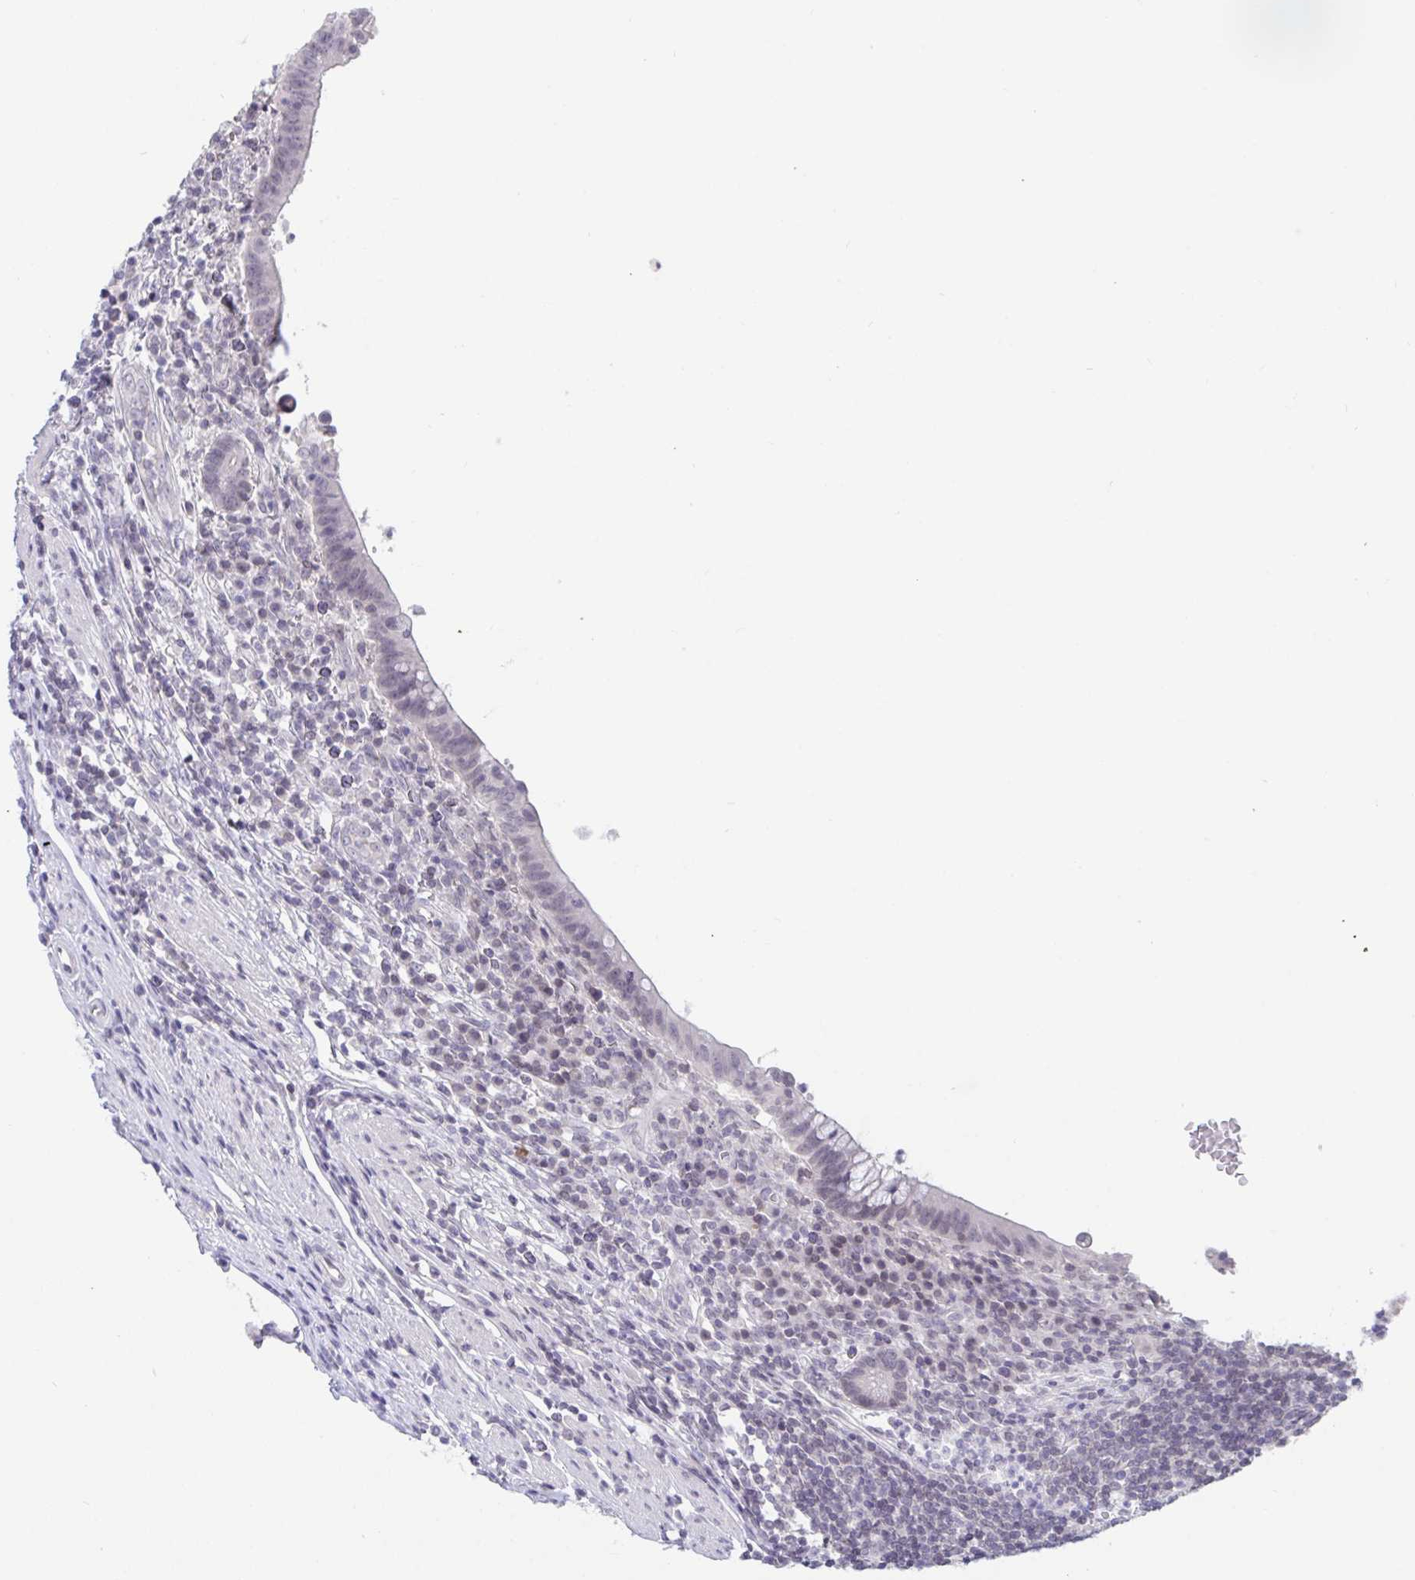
{"staining": {"intensity": "weak", "quantity": "25%-75%", "location": "cytoplasmic/membranous"}, "tissue": "appendix", "cell_type": "Glandular cells", "image_type": "normal", "snomed": [{"axis": "morphology", "description": "Normal tissue, NOS"}, {"axis": "topography", "description": "Appendix"}], "caption": "Approximately 25%-75% of glandular cells in benign appendix demonstrate weak cytoplasmic/membranous protein staining as visualized by brown immunohistochemical staining.", "gene": "BMAL2", "patient": {"sex": "female", "age": 56}}